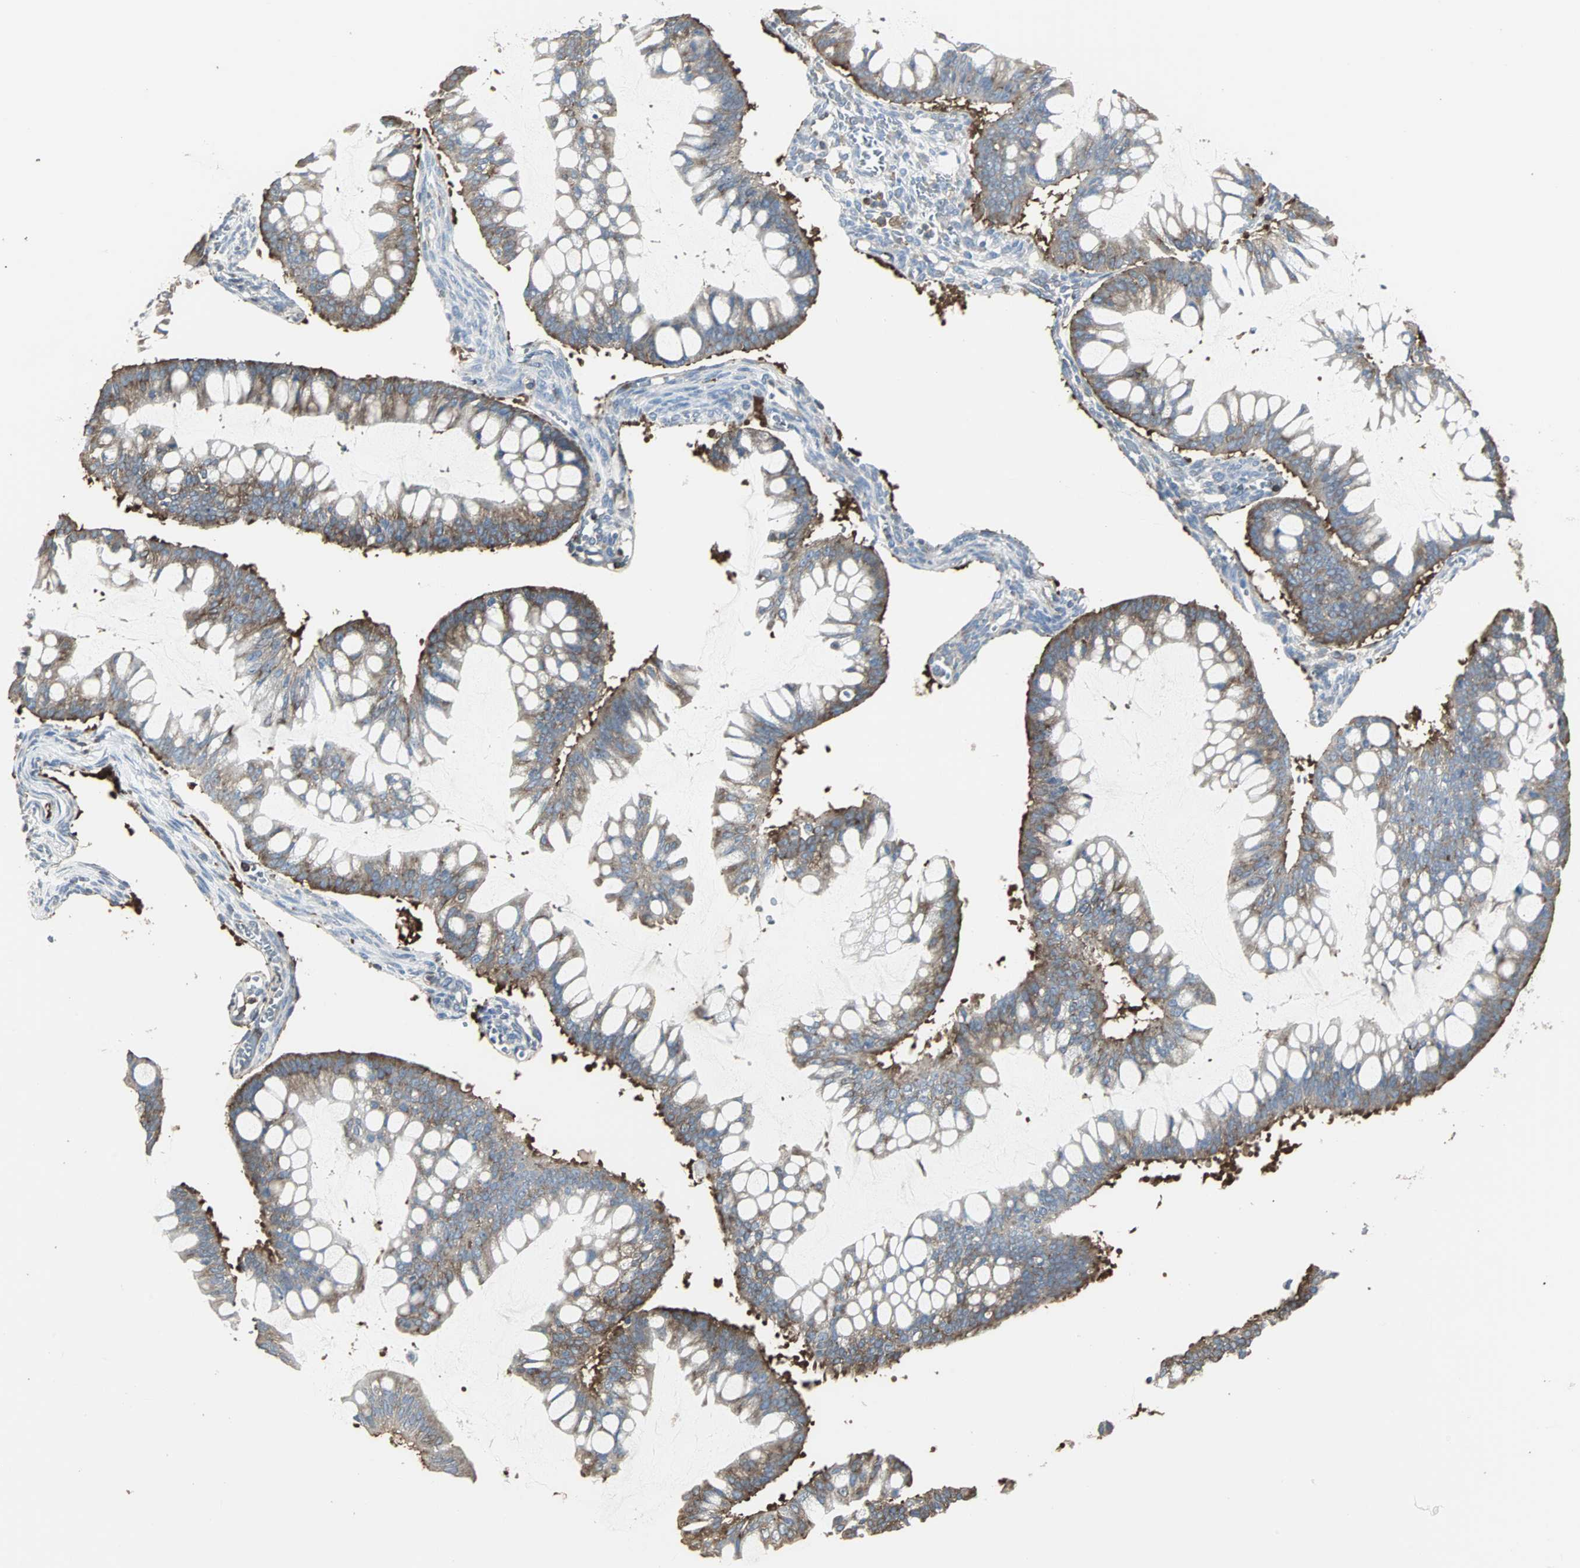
{"staining": {"intensity": "moderate", "quantity": ">75%", "location": "cytoplasmic/membranous"}, "tissue": "ovarian cancer", "cell_type": "Tumor cells", "image_type": "cancer", "snomed": [{"axis": "morphology", "description": "Cystadenocarcinoma, mucinous, NOS"}, {"axis": "topography", "description": "Ovary"}], "caption": "Mucinous cystadenocarcinoma (ovarian) stained with a brown dye reveals moderate cytoplasmic/membranous positive positivity in approximately >75% of tumor cells.", "gene": "LRRFIP1", "patient": {"sex": "female", "age": 73}}